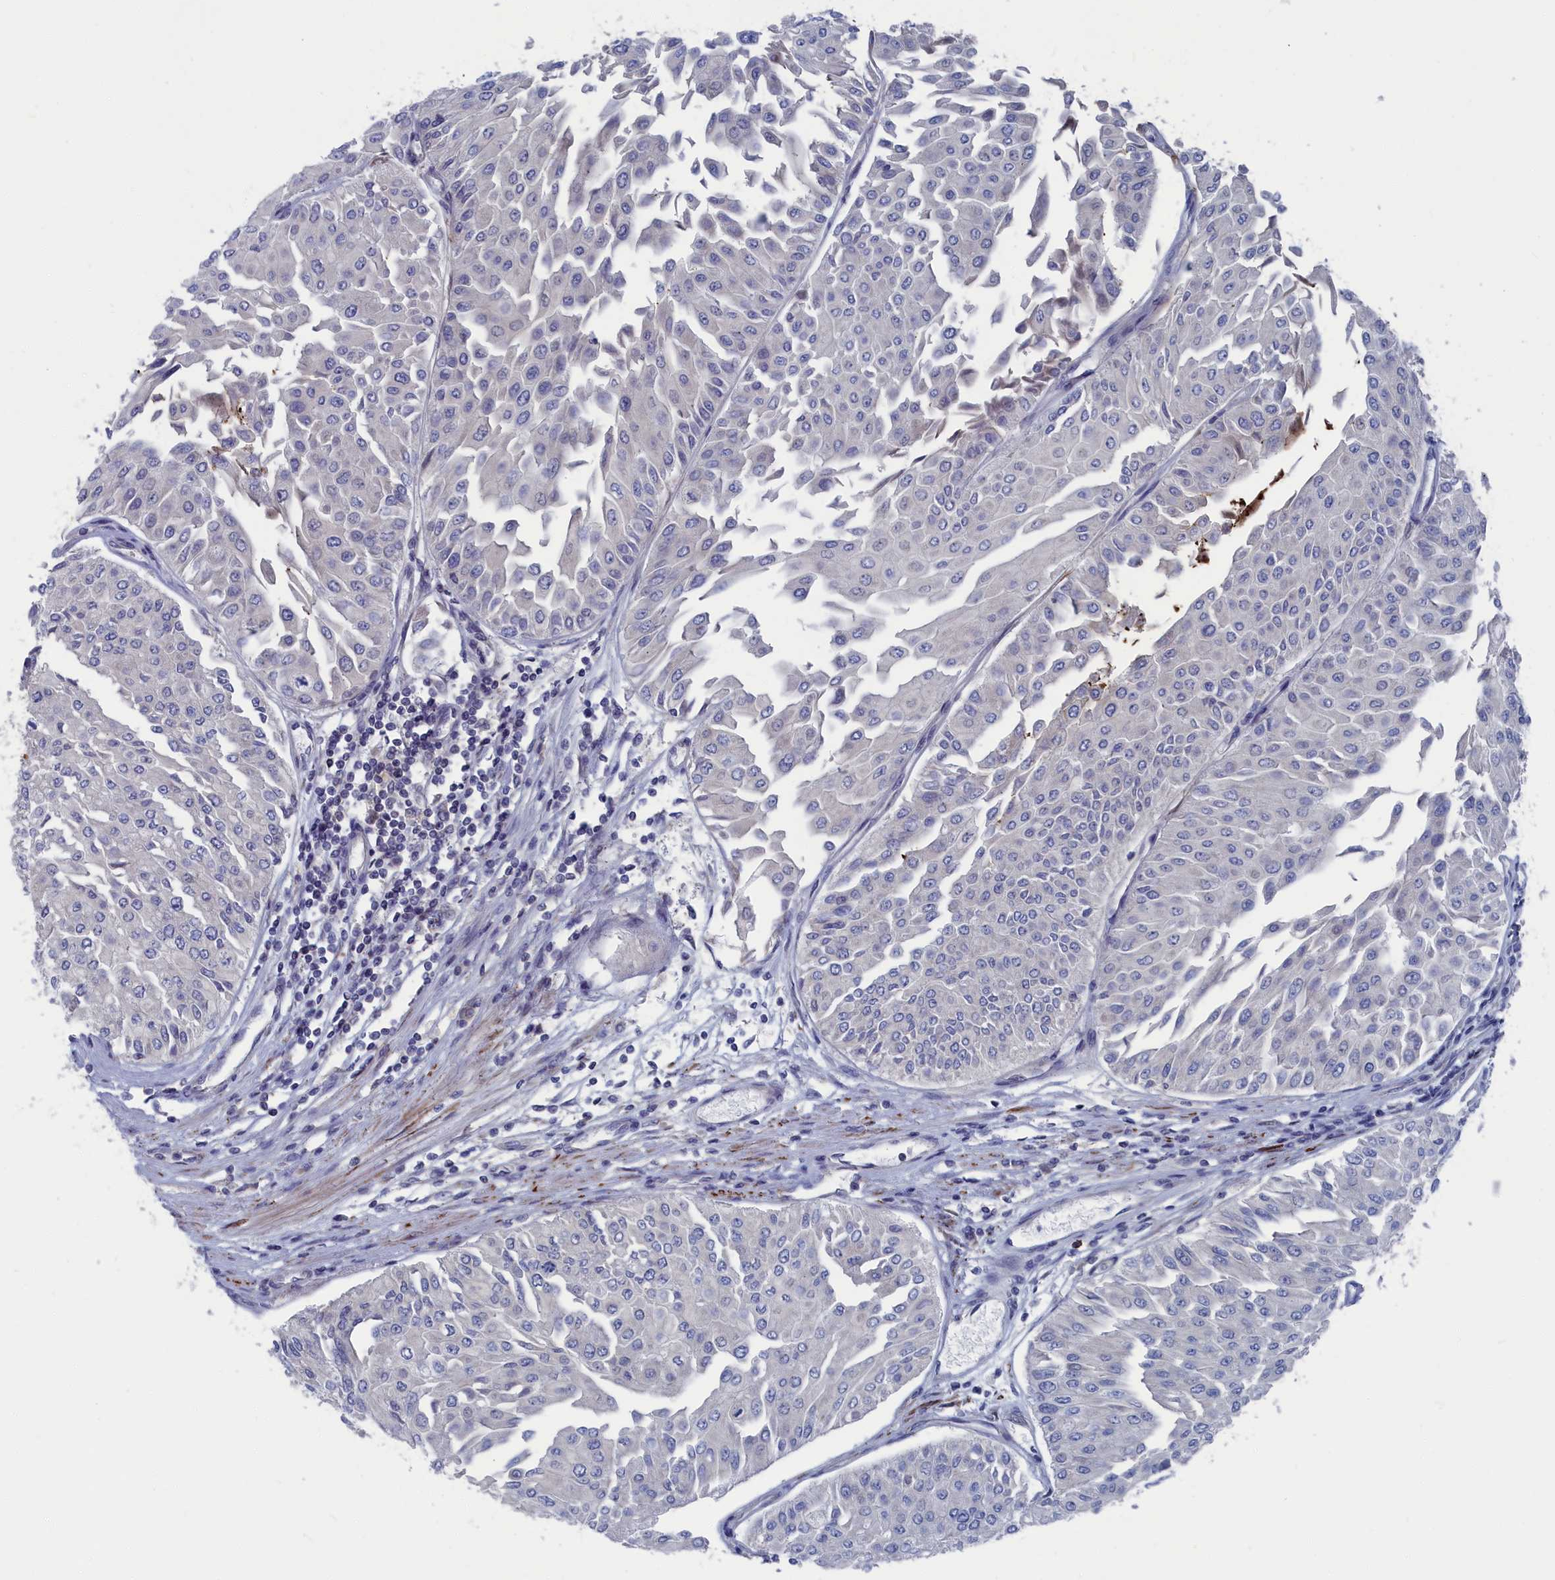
{"staining": {"intensity": "moderate", "quantity": "<25%", "location": "cytoplasmic/membranous"}, "tissue": "urothelial cancer", "cell_type": "Tumor cells", "image_type": "cancer", "snomed": [{"axis": "morphology", "description": "Urothelial carcinoma, Low grade"}, {"axis": "topography", "description": "Urinary bladder"}], "caption": "Urothelial cancer was stained to show a protein in brown. There is low levels of moderate cytoplasmic/membranous staining in approximately <25% of tumor cells.", "gene": "CEND1", "patient": {"sex": "male", "age": 67}}